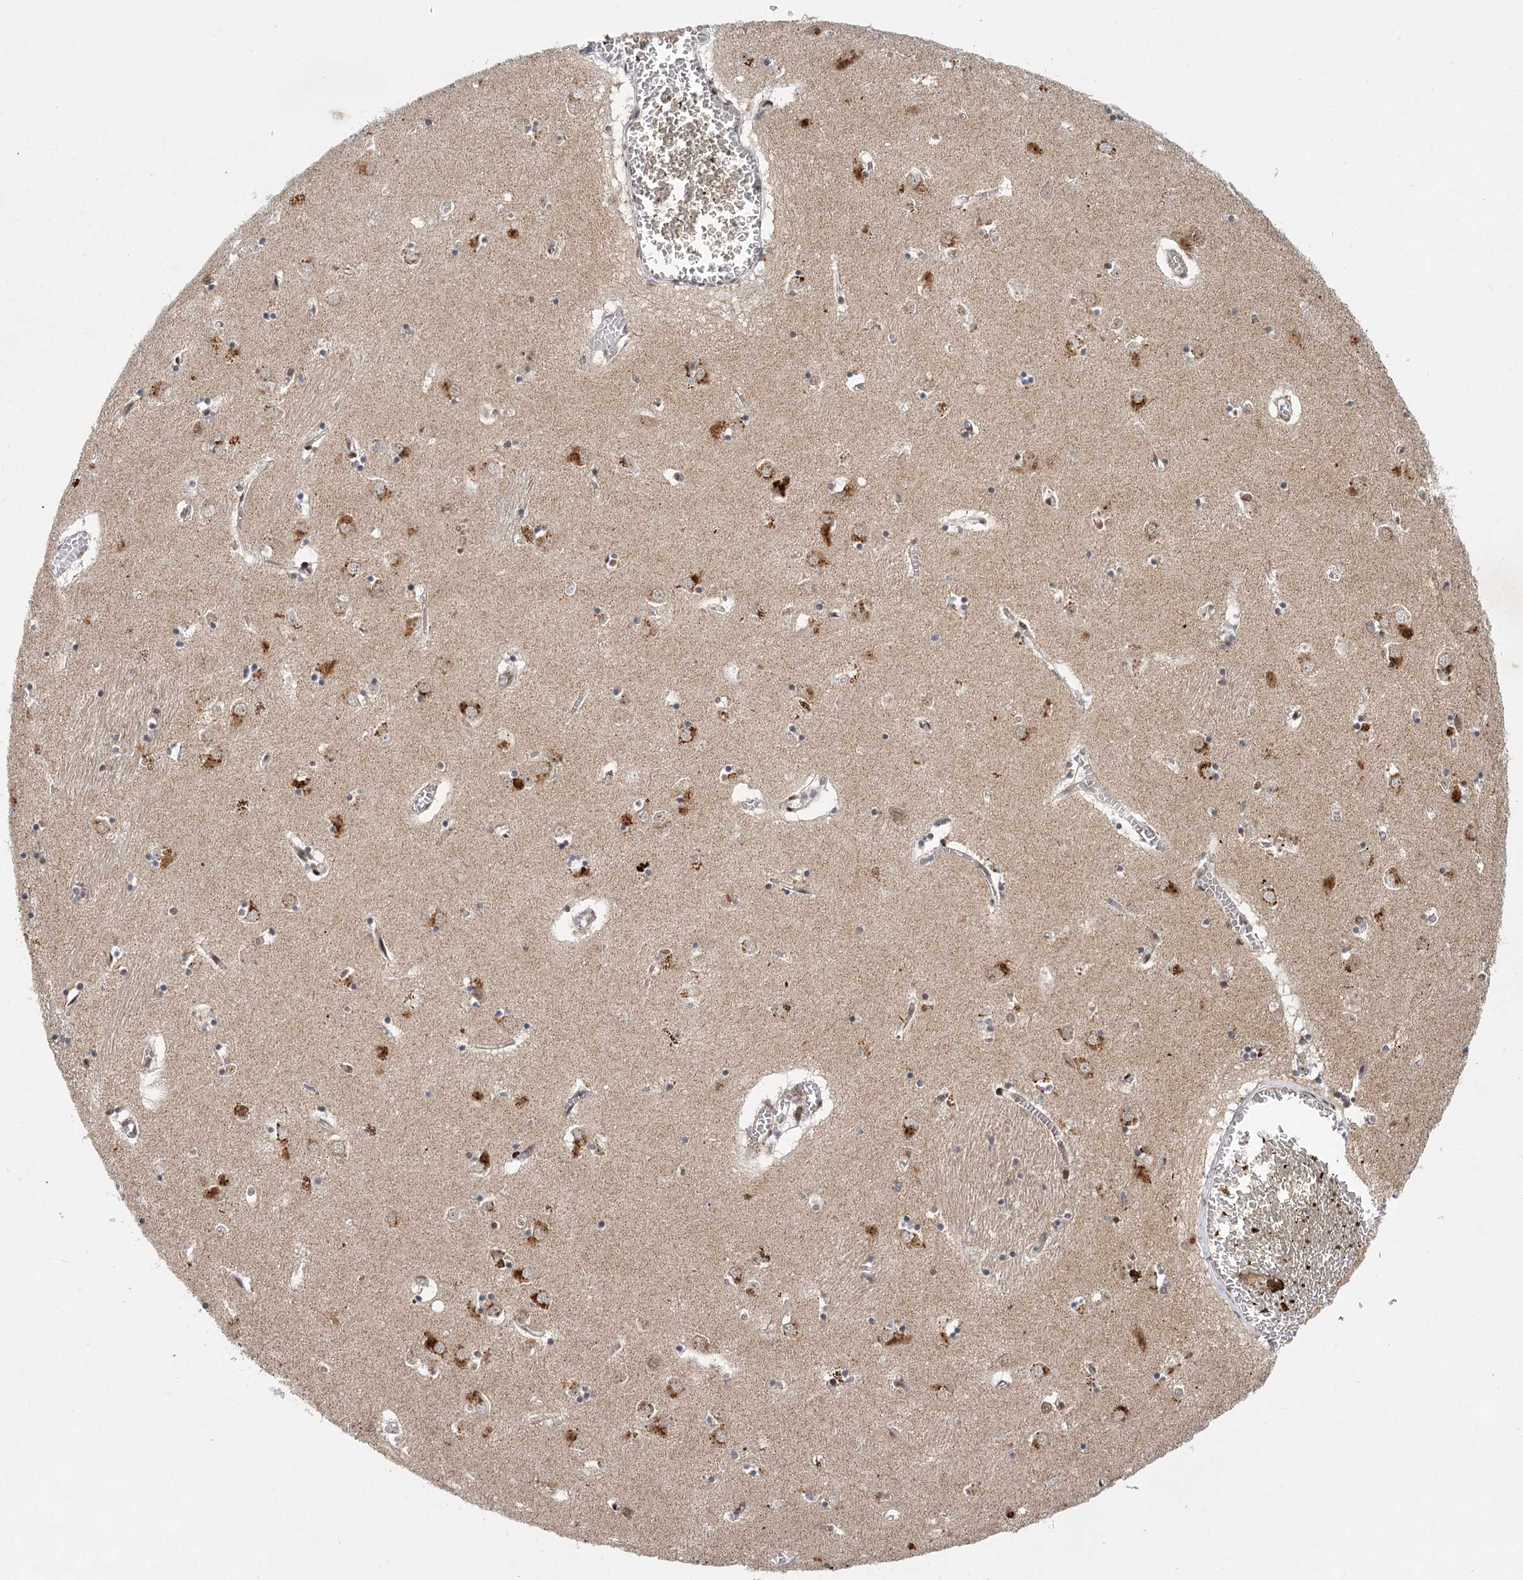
{"staining": {"intensity": "moderate", "quantity": "<25%", "location": "nuclear"}, "tissue": "caudate", "cell_type": "Glial cells", "image_type": "normal", "snomed": [{"axis": "morphology", "description": "Normal tissue, NOS"}, {"axis": "topography", "description": "Lateral ventricle wall"}], "caption": "Protein expression analysis of benign caudate displays moderate nuclear staining in about <25% of glial cells.", "gene": "CIB4", "patient": {"sex": "male", "age": 70}}